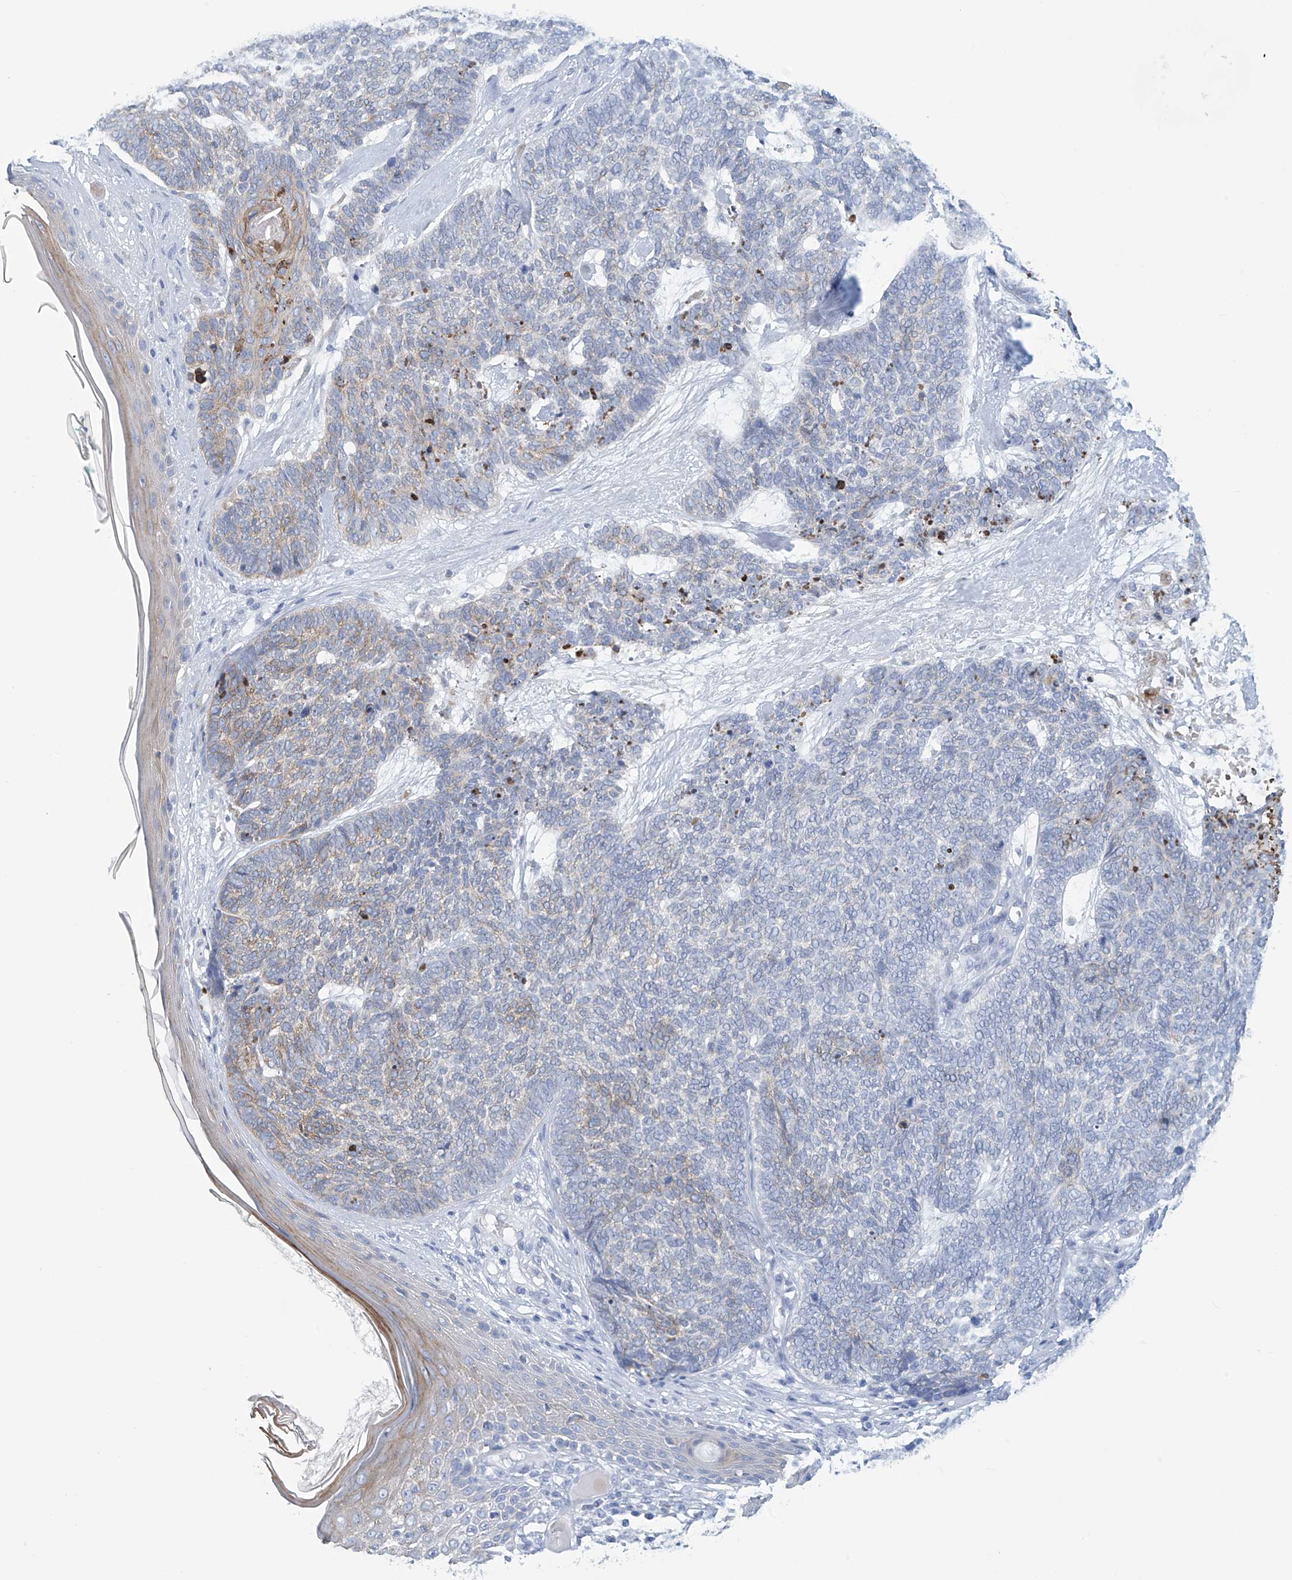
{"staining": {"intensity": "negative", "quantity": "none", "location": "none"}, "tissue": "skin cancer", "cell_type": "Tumor cells", "image_type": "cancer", "snomed": [{"axis": "morphology", "description": "Basal cell carcinoma"}, {"axis": "topography", "description": "Skin"}], "caption": "A histopathology image of human skin cancer (basal cell carcinoma) is negative for staining in tumor cells.", "gene": "DSP", "patient": {"sex": "female", "age": 84}}